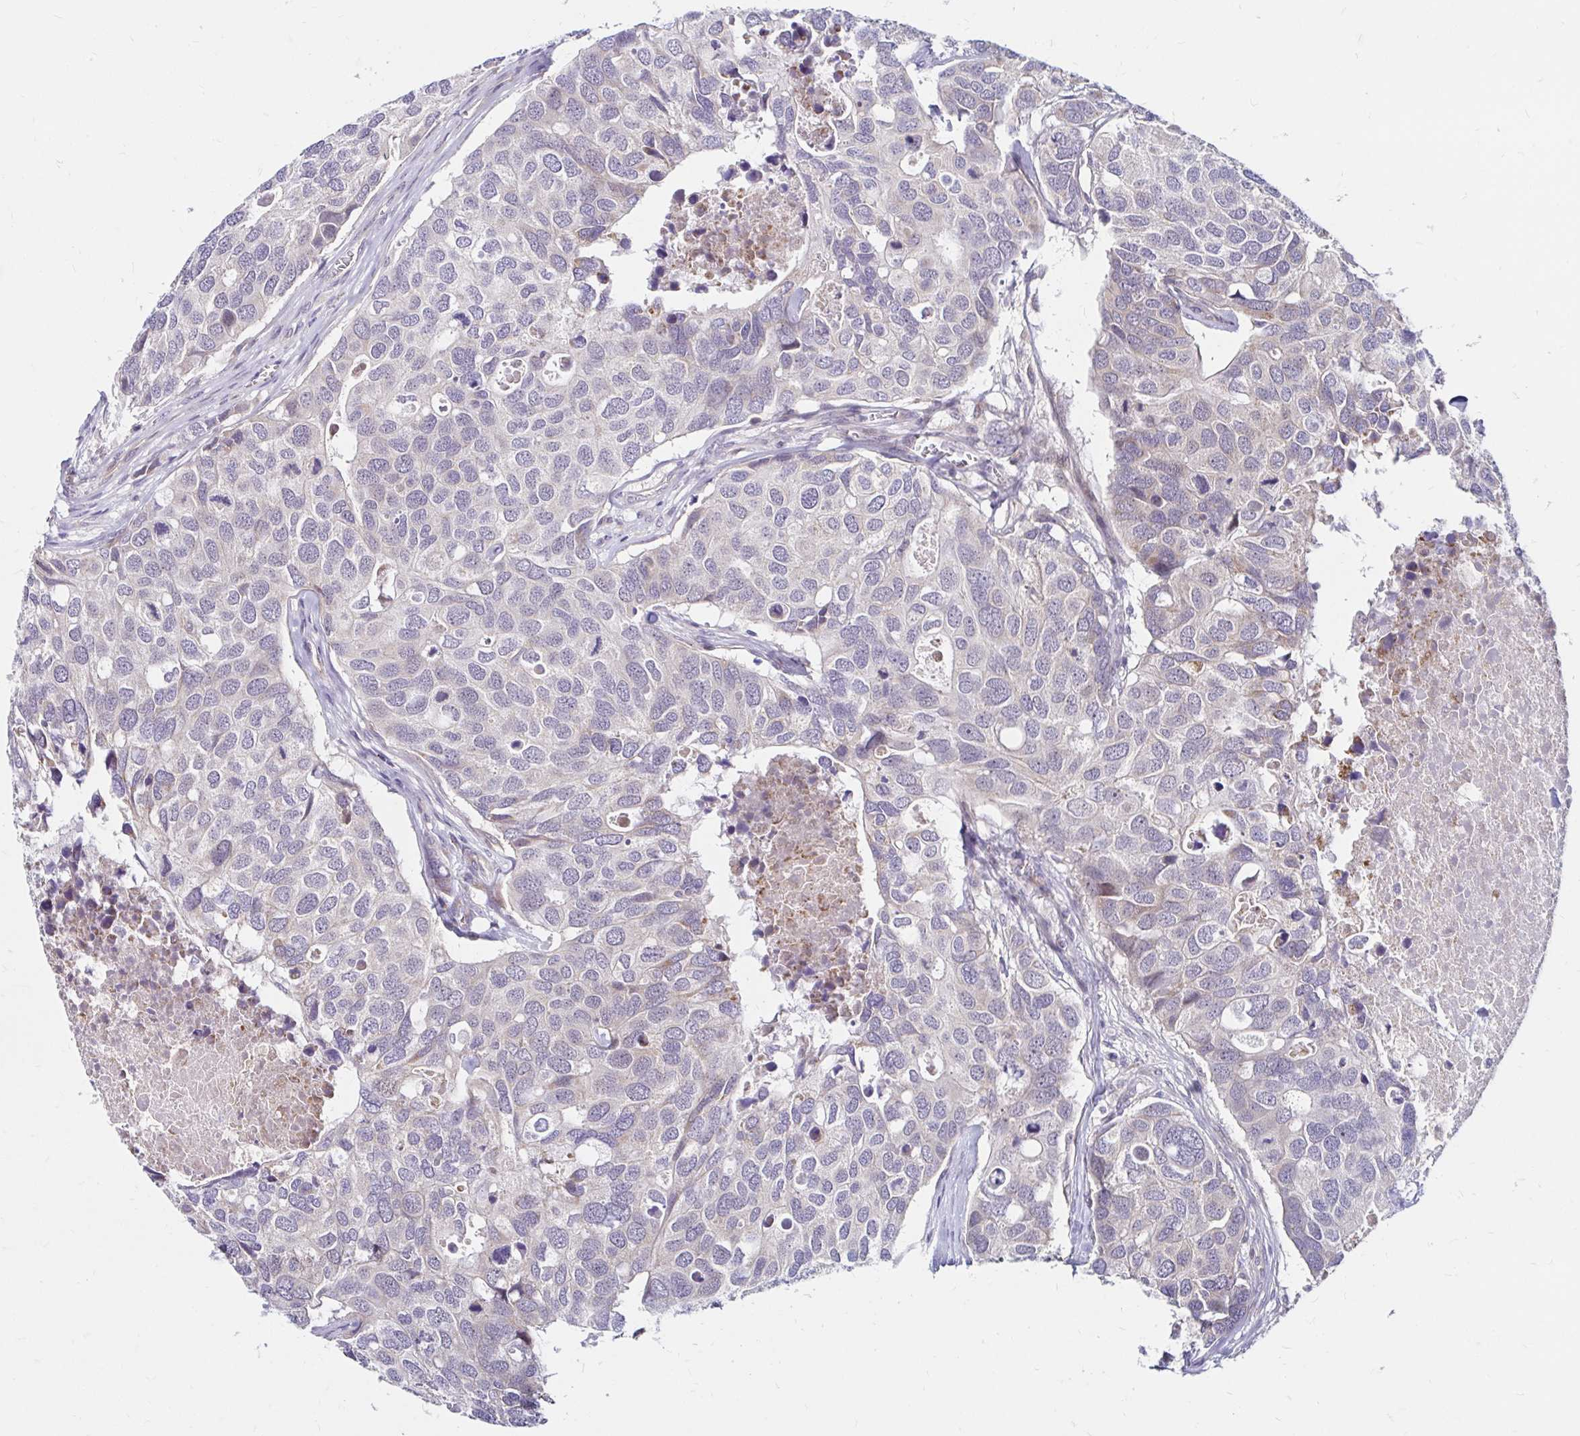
{"staining": {"intensity": "negative", "quantity": "none", "location": "none"}, "tissue": "breast cancer", "cell_type": "Tumor cells", "image_type": "cancer", "snomed": [{"axis": "morphology", "description": "Duct carcinoma"}, {"axis": "topography", "description": "Breast"}], "caption": "Infiltrating ductal carcinoma (breast) was stained to show a protein in brown. There is no significant expression in tumor cells. (Stains: DAB IHC with hematoxylin counter stain, Microscopy: brightfield microscopy at high magnification).", "gene": "GUCY1A1", "patient": {"sex": "female", "age": 83}}